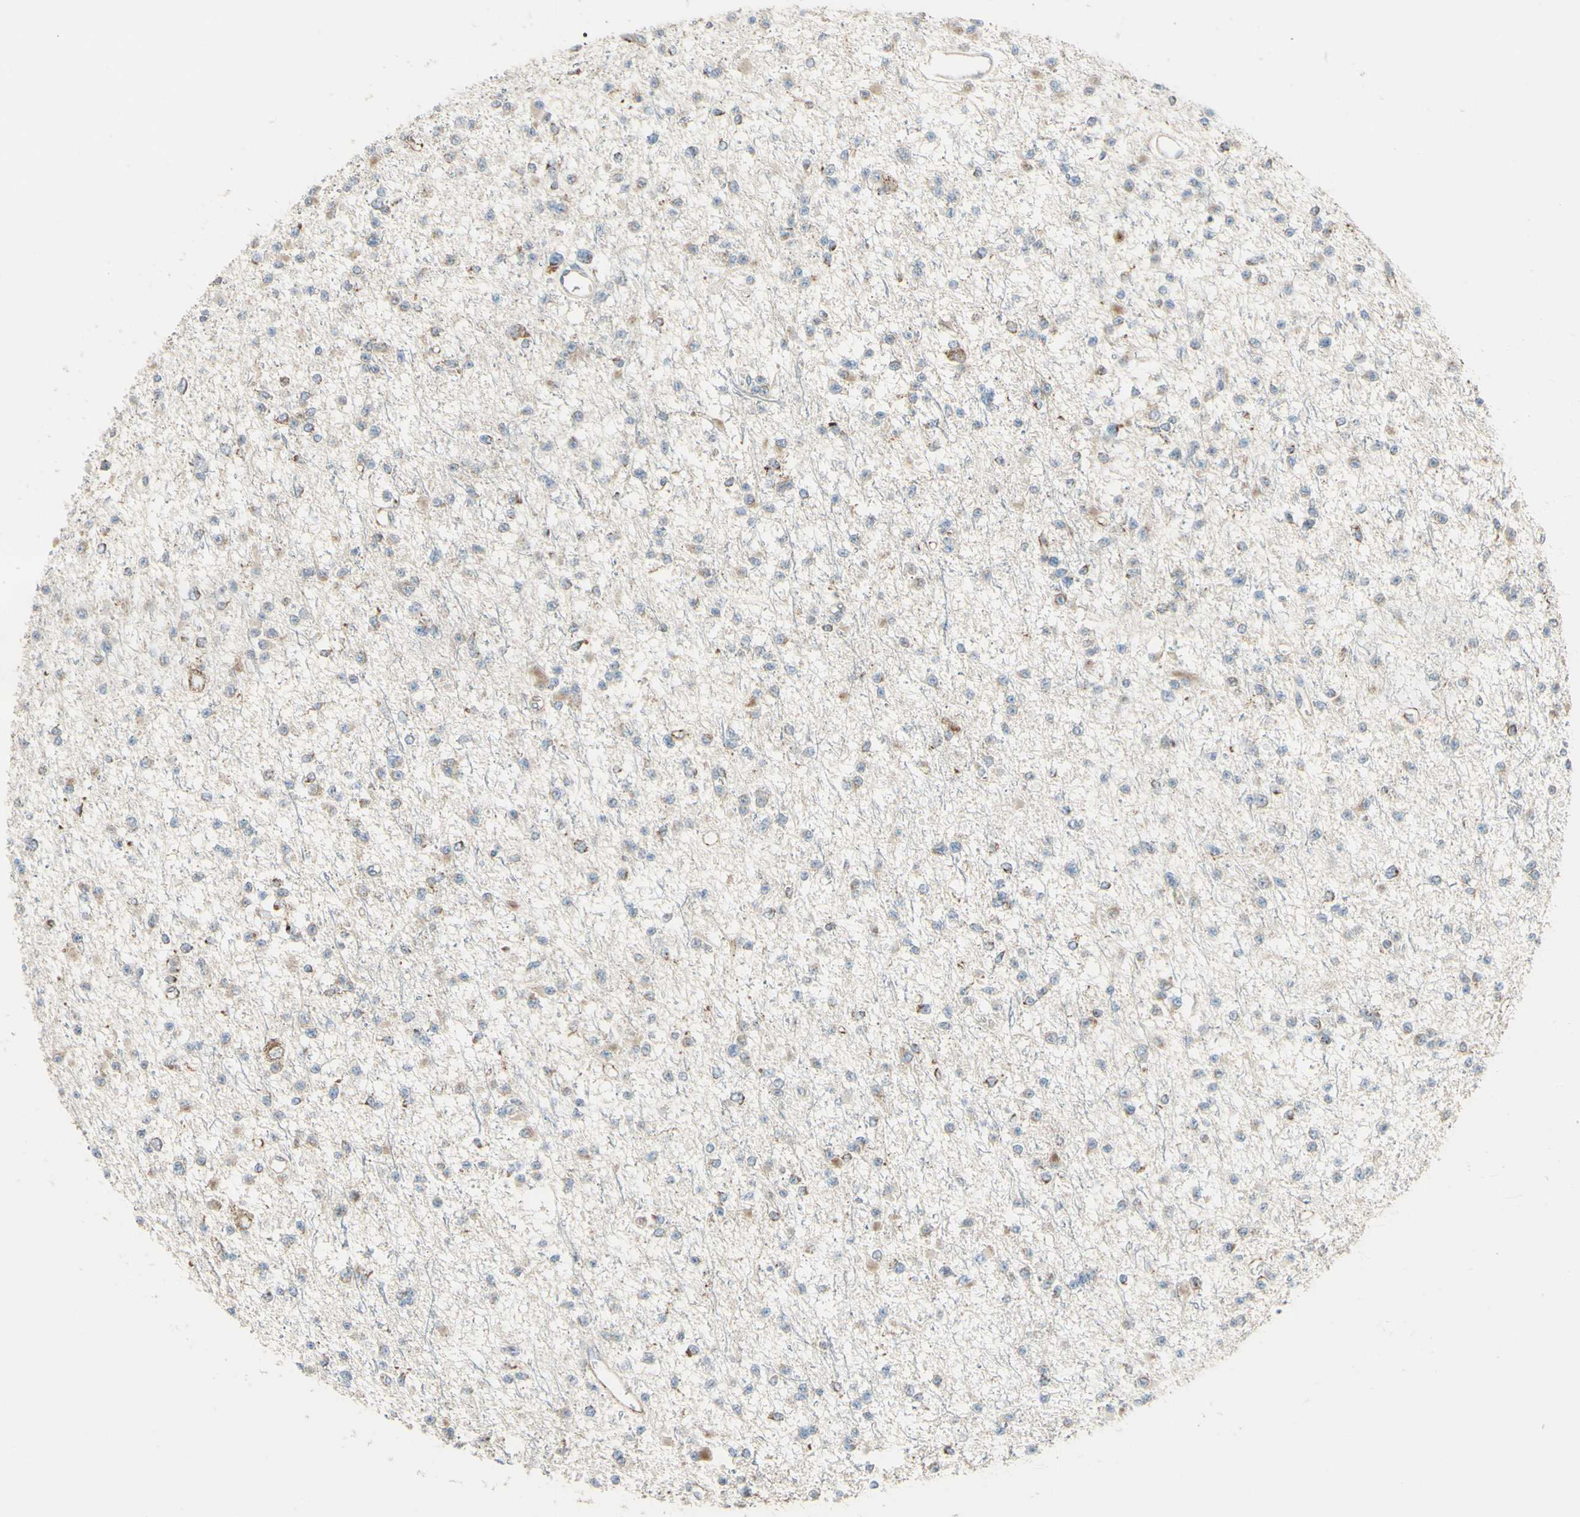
{"staining": {"intensity": "weak", "quantity": "<25%", "location": "cytoplasmic/membranous"}, "tissue": "glioma", "cell_type": "Tumor cells", "image_type": "cancer", "snomed": [{"axis": "morphology", "description": "Glioma, malignant, Low grade"}, {"axis": "topography", "description": "Brain"}], "caption": "Tumor cells show no significant protein staining in malignant low-grade glioma.", "gene": "FAM171B", "patient": {"sex": "female", "age": 22}}